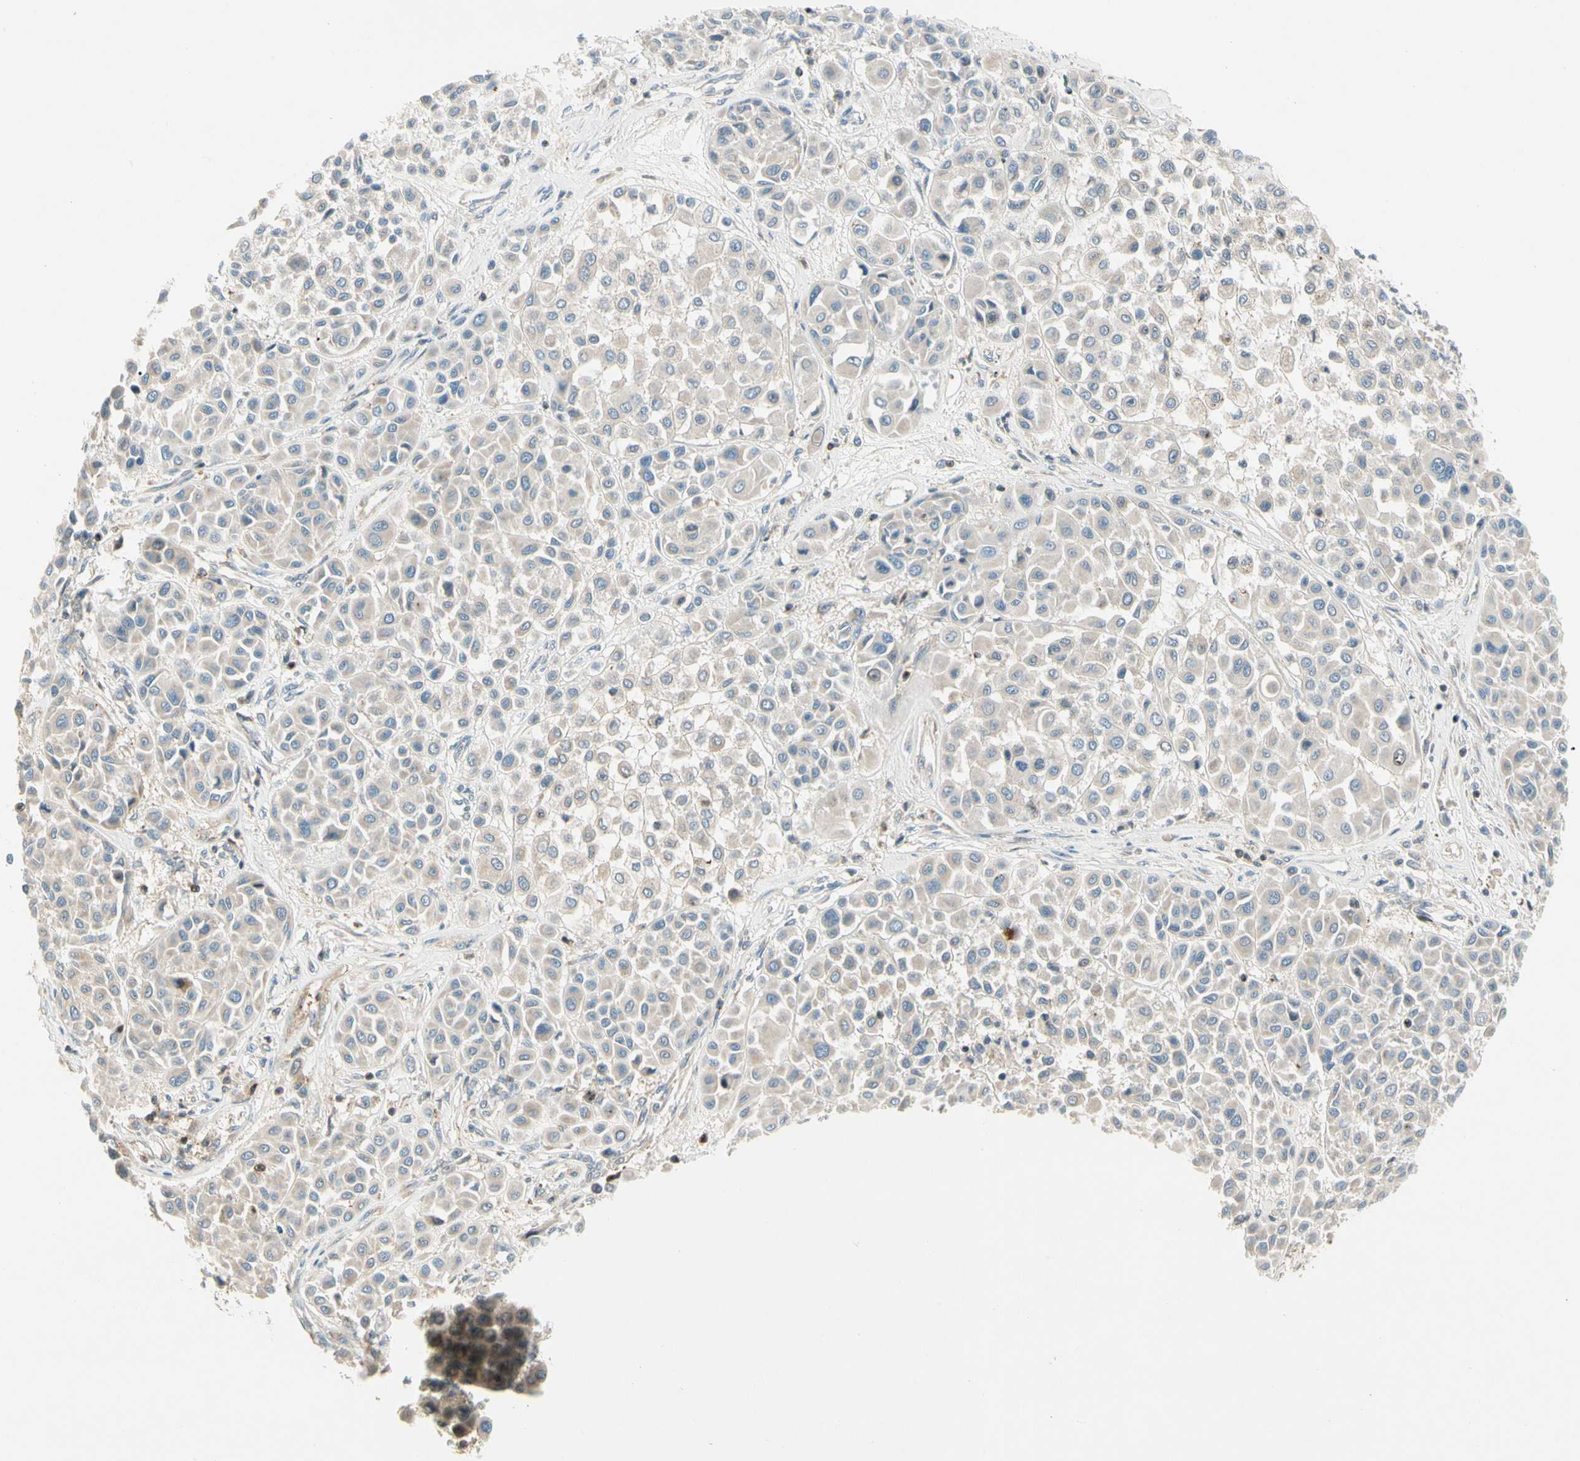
{"staining": {"intensity": "weak", "quantity": ">75%", "location": "cytoplasmic/membranous"}, "tissue": "melanoma", "cell_type": "Tumor cells", "image_type": "cancer", "snomed": [{"axis": "morphology", "description": "Malignant melanoma, Metastatic site"}, {"axis": "topography", "description": "Soft tissue"}], "caption": "Immunohistochemistry (IHC) of malignant melanoma (metastatic site) demonstrates low levels of weak cytoplasmic/membranous staining in approximately >75% of tumor cells.", "gene": "CDH6", "patient": {"sex": "male", "age": 41}}